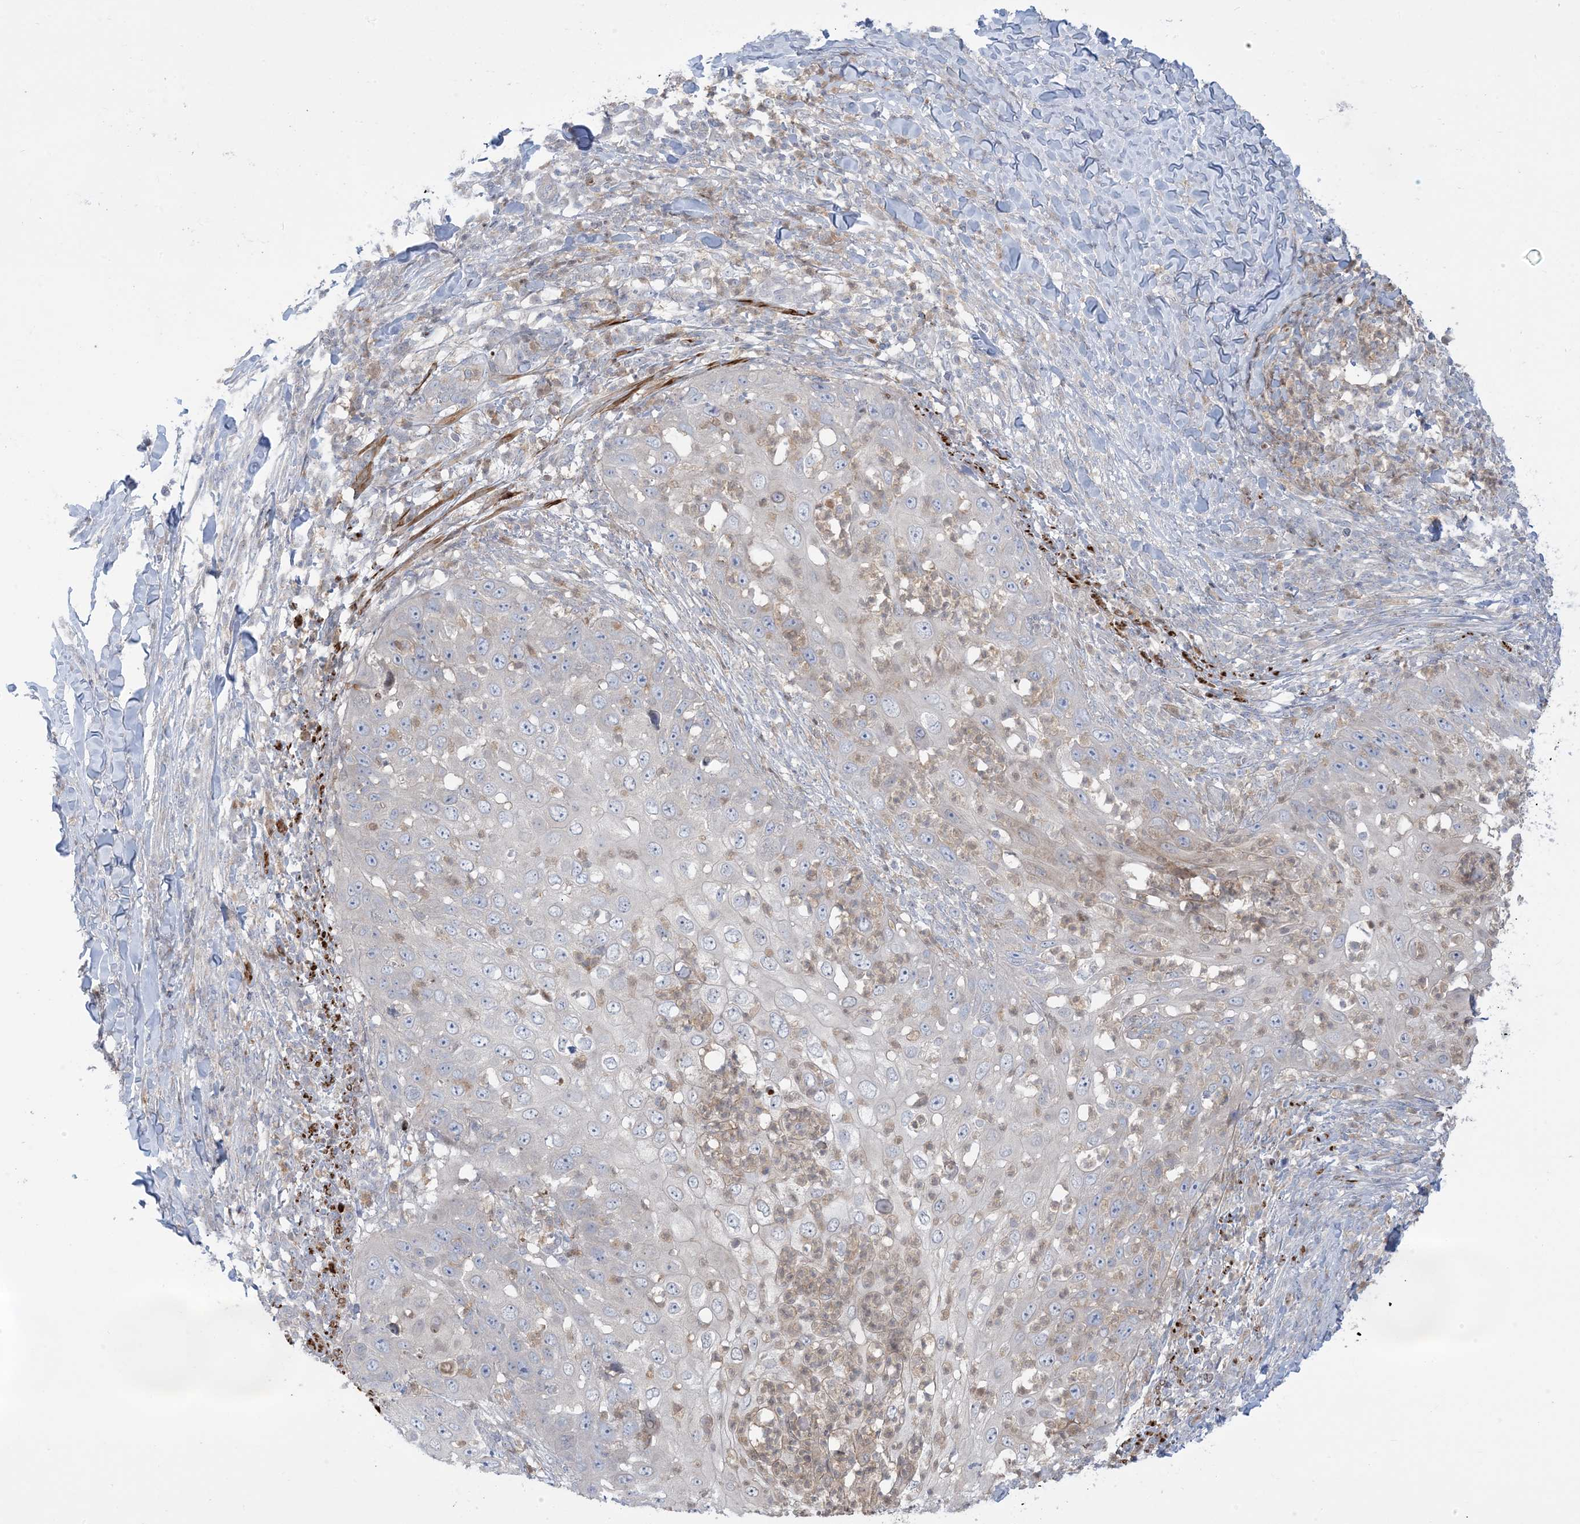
{"staining": {"intensity": "negative", "quantity": "none", "location": "none"}, "tissue": "skin cancer", "cell_type": "Tumor cells", "image_type": "cancer", "snomed": [{"axis": "morphology", "description": "Squamous cell carcinoma, NOS"}, {"axis": "topography", "description": "Skin"}], "caption": "An IHC image of skin squamous cell carcinoma is shown. There is no staining in tumor cells of skin squamous cell carcinoma.", "gene": "AFTPH", "patient": {"sex": "female", "age": 44}}